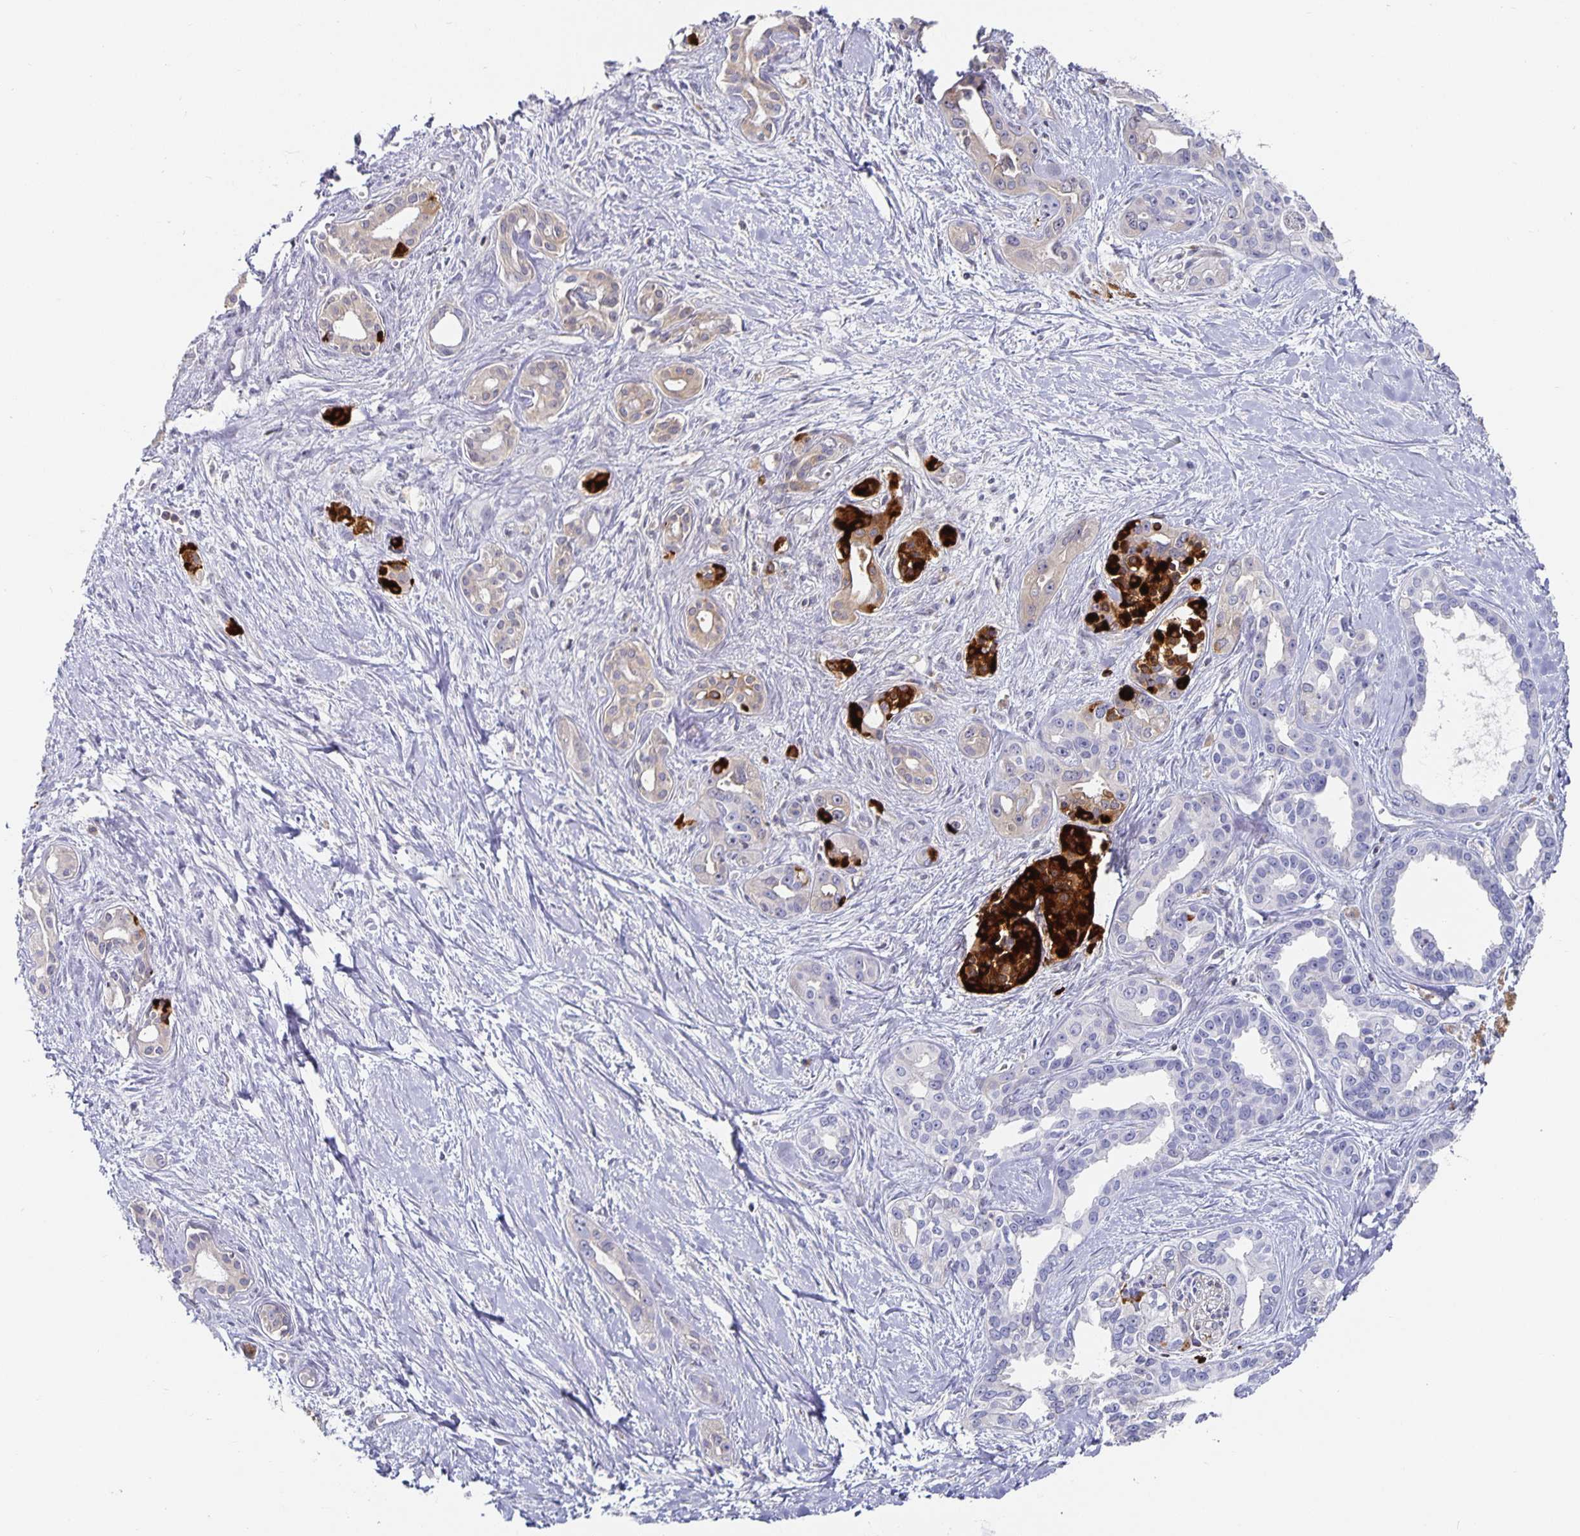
{"staining": {"intensity": "negative", "quantity": "none", "location": "none"}, "tissue": "pancreatic cancer", "cell_type": "Tumor cells", "image_type": "cancer", "snomed": [{"axis": "morphology", "description": "Adenocarcinoma, NOS"}, {"axis": "topography", "description": "Pancreas"}], "caption": "High power microscopy image of an immunohistochemistry (IHC) image of pancreatic adenocarcinoma, revealing no significant expression in tumor cells. Brightfield microscopy of immunohistochemistry stained with DAB (brown) and hematoxylin (blue), captured at high magnification.", "gene": "CHGA", "patient": {"sex": "female", "age": 50}}